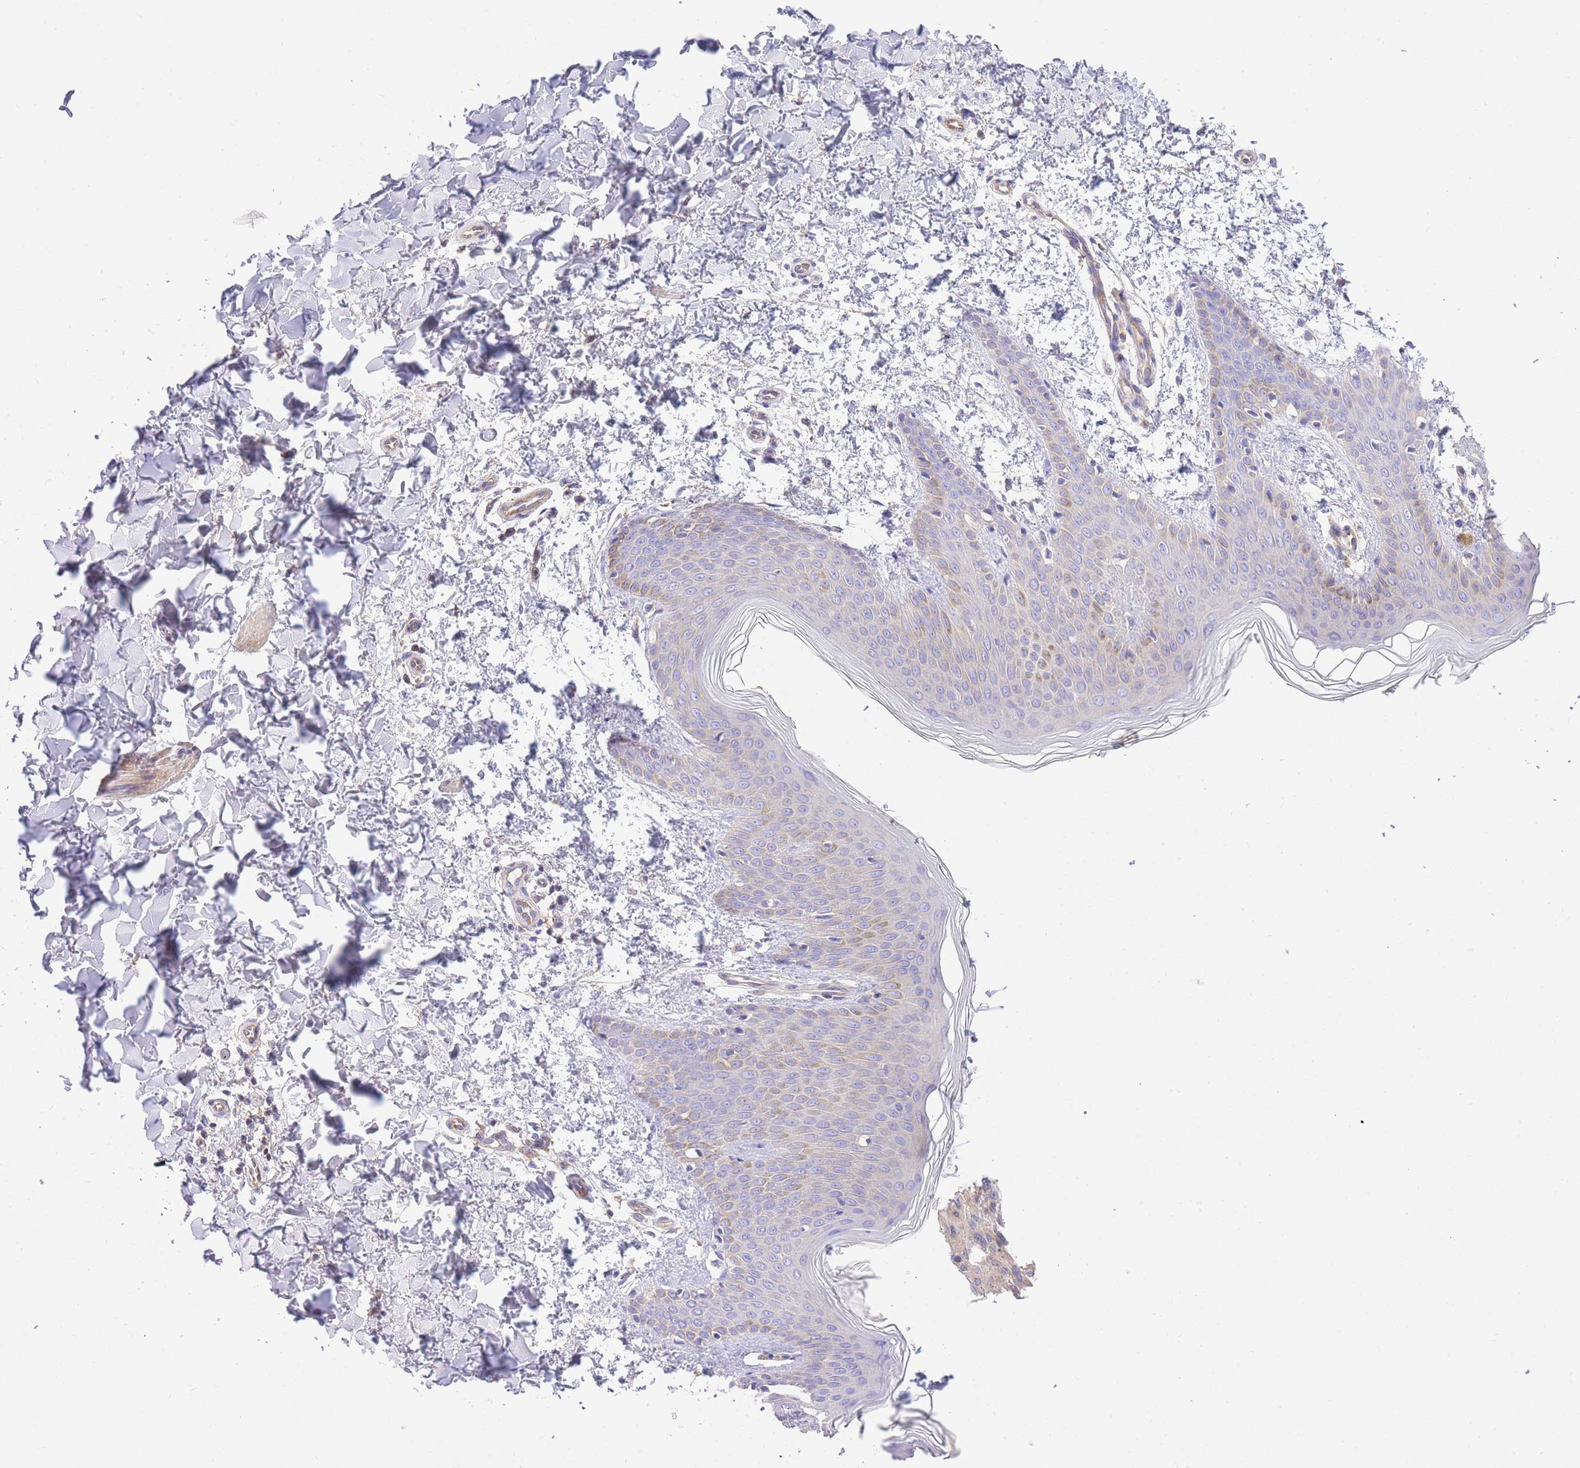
{"staining": {"intensity": "moderate", "quantity": "<25%", "location": "cytoplasmic/membranous"}, "tissue": "skin", "cell_type": "Fibroblasts", "image_type": "normal", "snomed": [{"axis": "morphology", "description": "Normal tissue, NOS"}, {"axis": "topography", "description": "Skin"}], "caption": "DAB immunohistochemical staining of unremarkable skin shows moderate cytoplasmic/membranous protein staining in about <25% of fibroblasts. The staining was performed using DAB to visualize the protein expression in brown, while the nuclei were stained in blue with hematoxylin (Magnification: 20x).", "gene": "INSYN2B", "patient": {"sex": "male", "age": 36}}